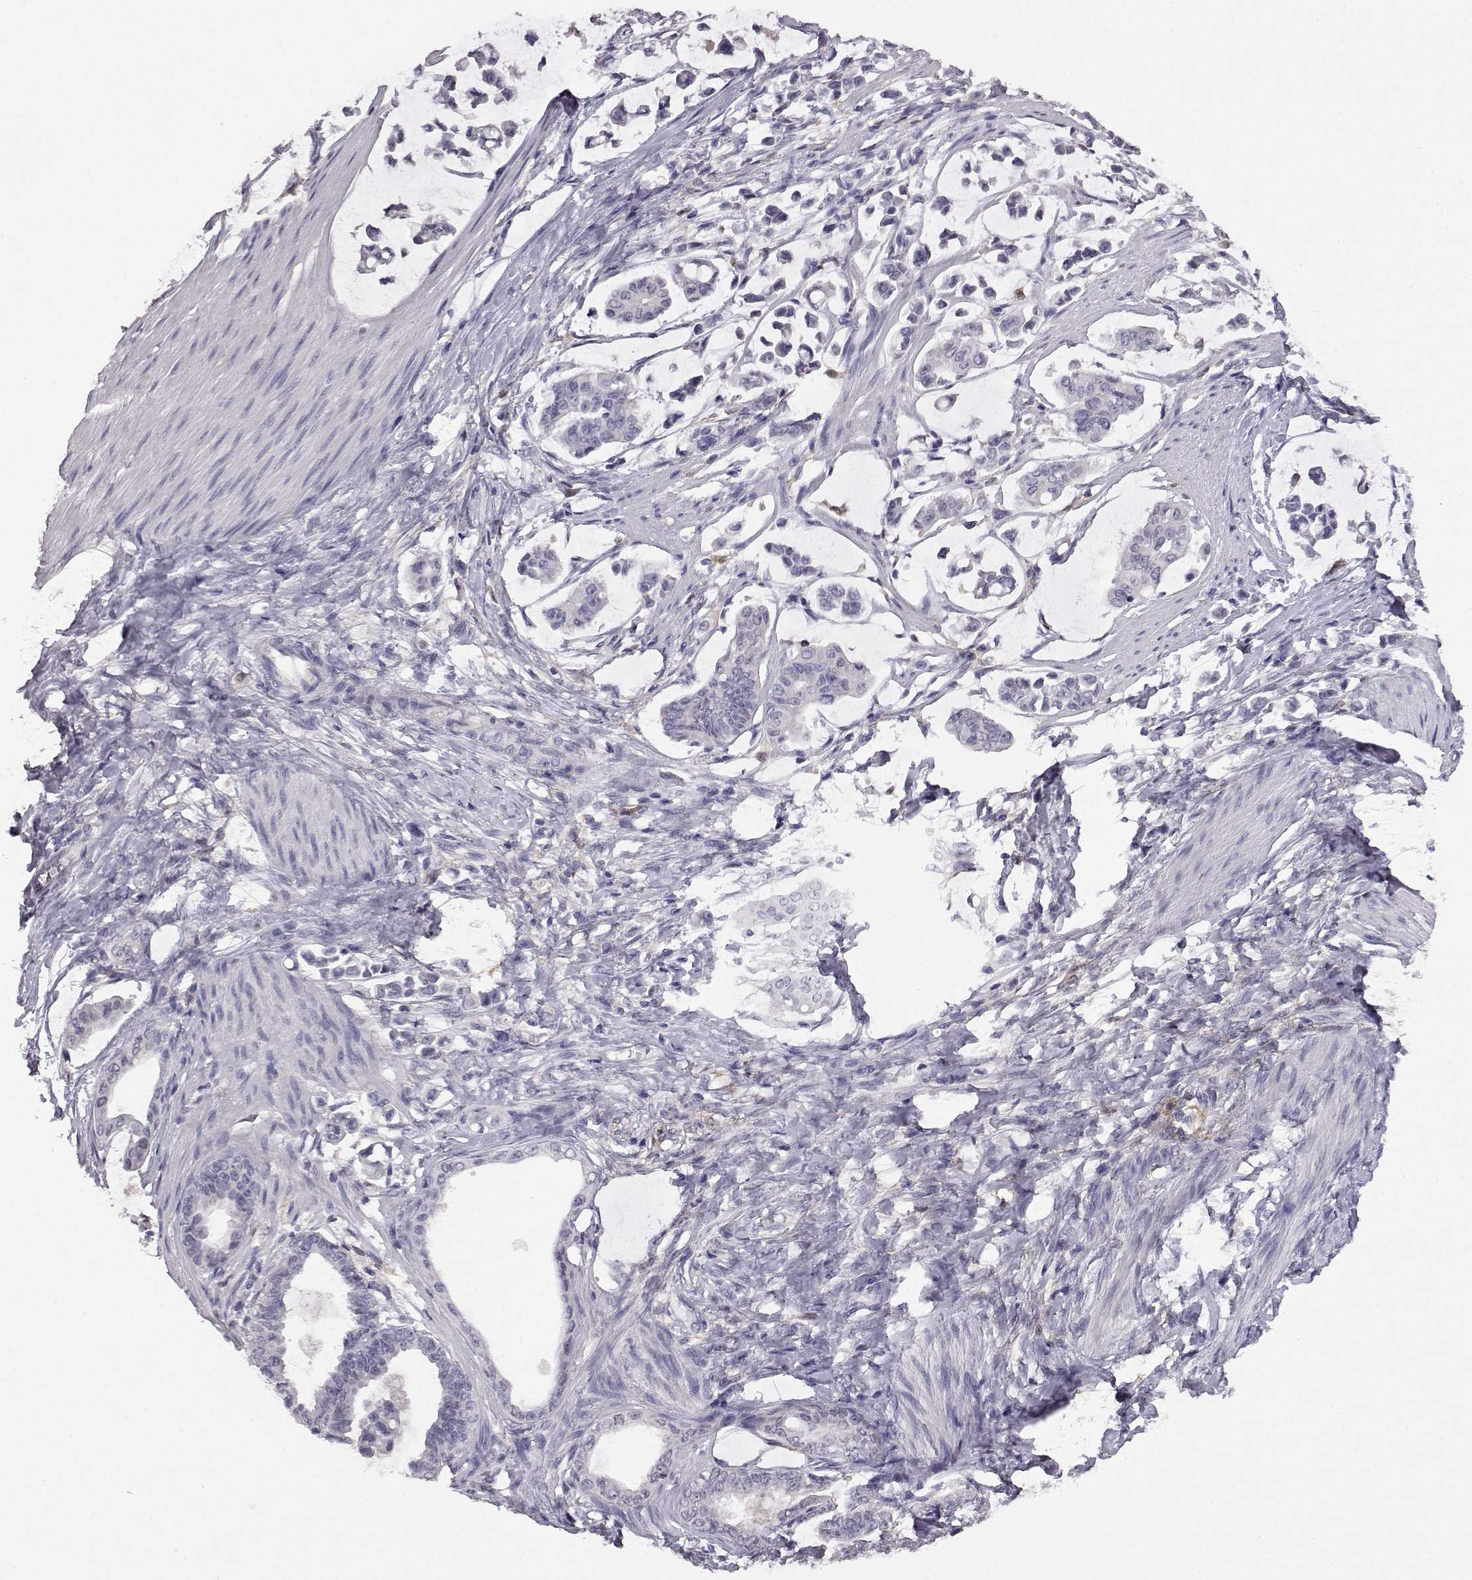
{"staining": {"intensity": "negative", "quantity": "none", "location": "none"}, "tissue": "stomach cancer", "cell_type": "Tumor cells", "image_type": "cancer", "snomed": [{"axis": "morphology", "description": "Adenocarcinoma, NOS"}, {"axis": "topography", "description": "Stomach"}], "caption": "The immunohistochemistry image has no significant expression in tumor cells of stomach cancer (adenocarcinoma) tissue.", "gene": "AKR1B1", "patient": {"sex": "male", "age": 82}}